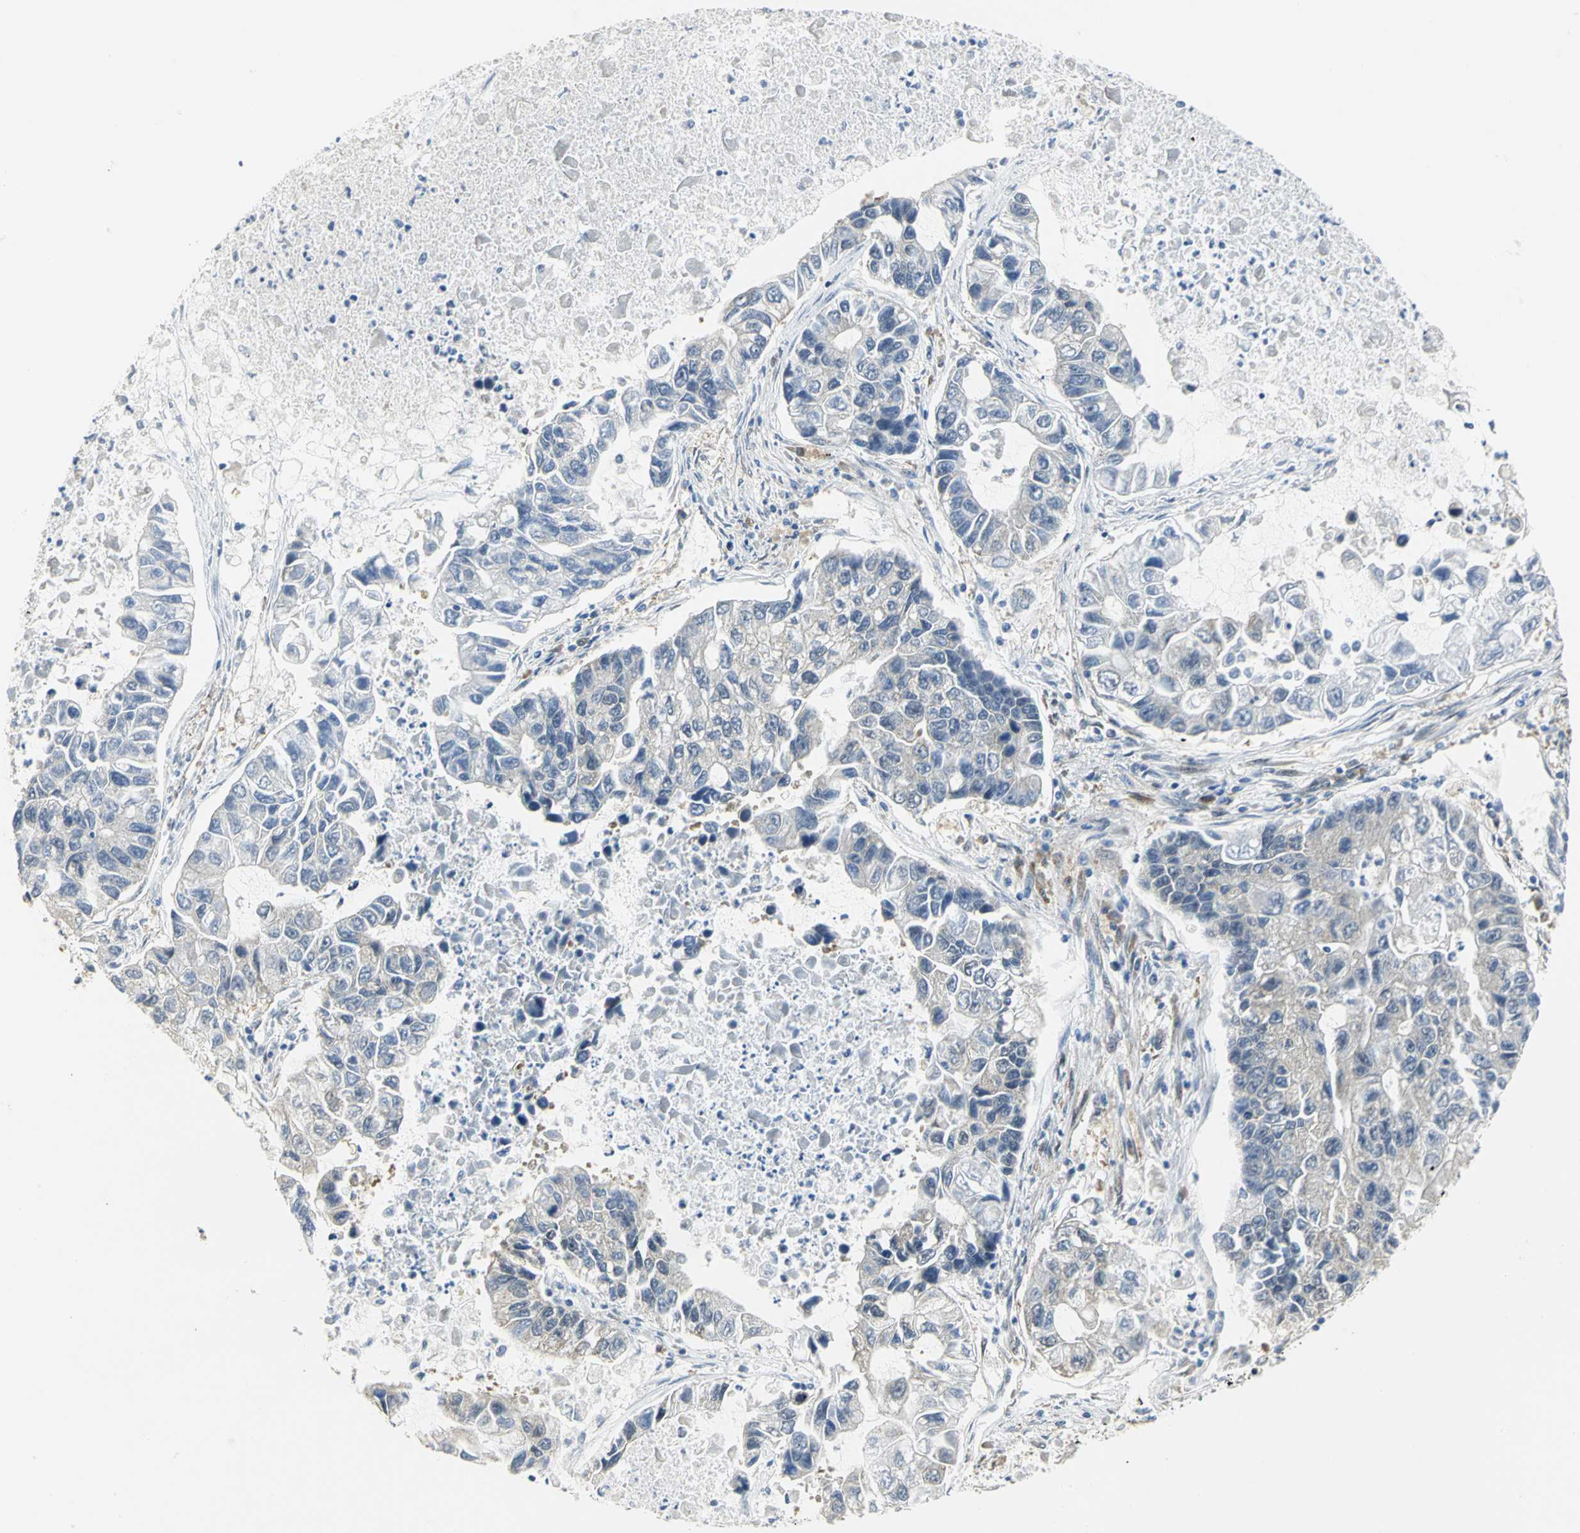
{"staining": {"intensity": "negative", "quantity": "none", "location": "none"}, "tissue": "lung cancer", "cell_type": "Tumor cells", "image_type": "cancer", "snomed": [{"axis": "morphology", "description": "Adenocarcinoma, NOS"}, {"axis": "topography", "description": "Lung"}], "caption": "This histopathology image is of lung cancer (adenocarcinoma) stained with immunohistochemistry to label a protein in brown with the nuclei are counter-stained blue. There is no staining in tumor cells.", "gene": "PGM3", "patient": {"sex": "female", "age": 51}}